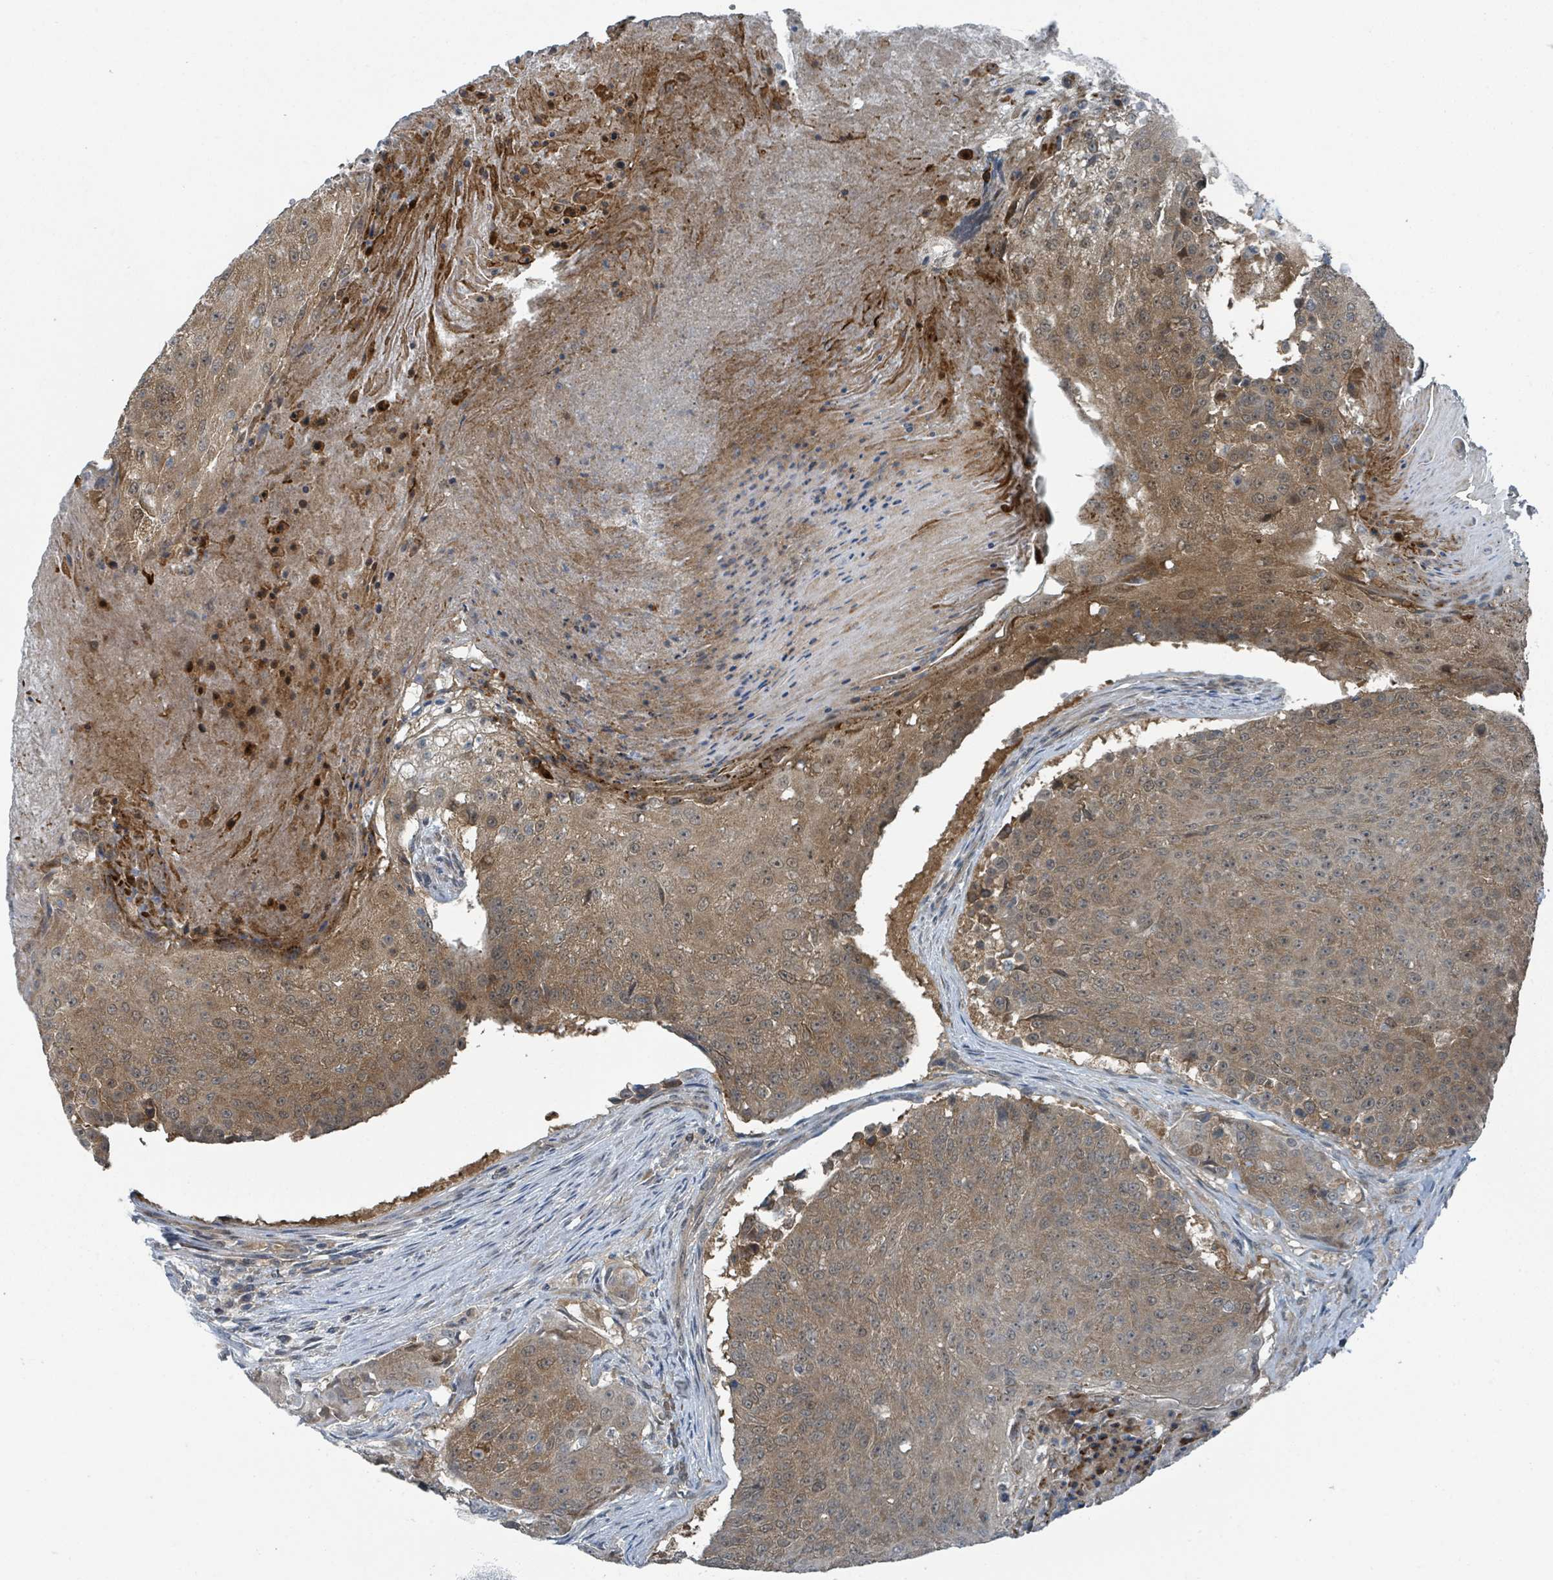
{"staining": {"intensity": "moderate", "quantity": ">75%", "location": "cytoplasmic/membranous,nuclear"}, "tissue": "urothelial cancer", "cell_type": "Tumor cells", "image_type": "cancer", "snomed": [{"axis": "morphology", "description": "Urothelial carcinoma, High grade"}, {"axis": "topography", "description": "Urinary bladder"}], "caption": "A histopathology image of human high-grade urothelial carcinoma stained for a protein reveals moderate cytoplasmic/membranous and nuclear brown staining in tumor cells.", "gene": "GOLGA7", "patient": {"sex": "female", "age": 63}}